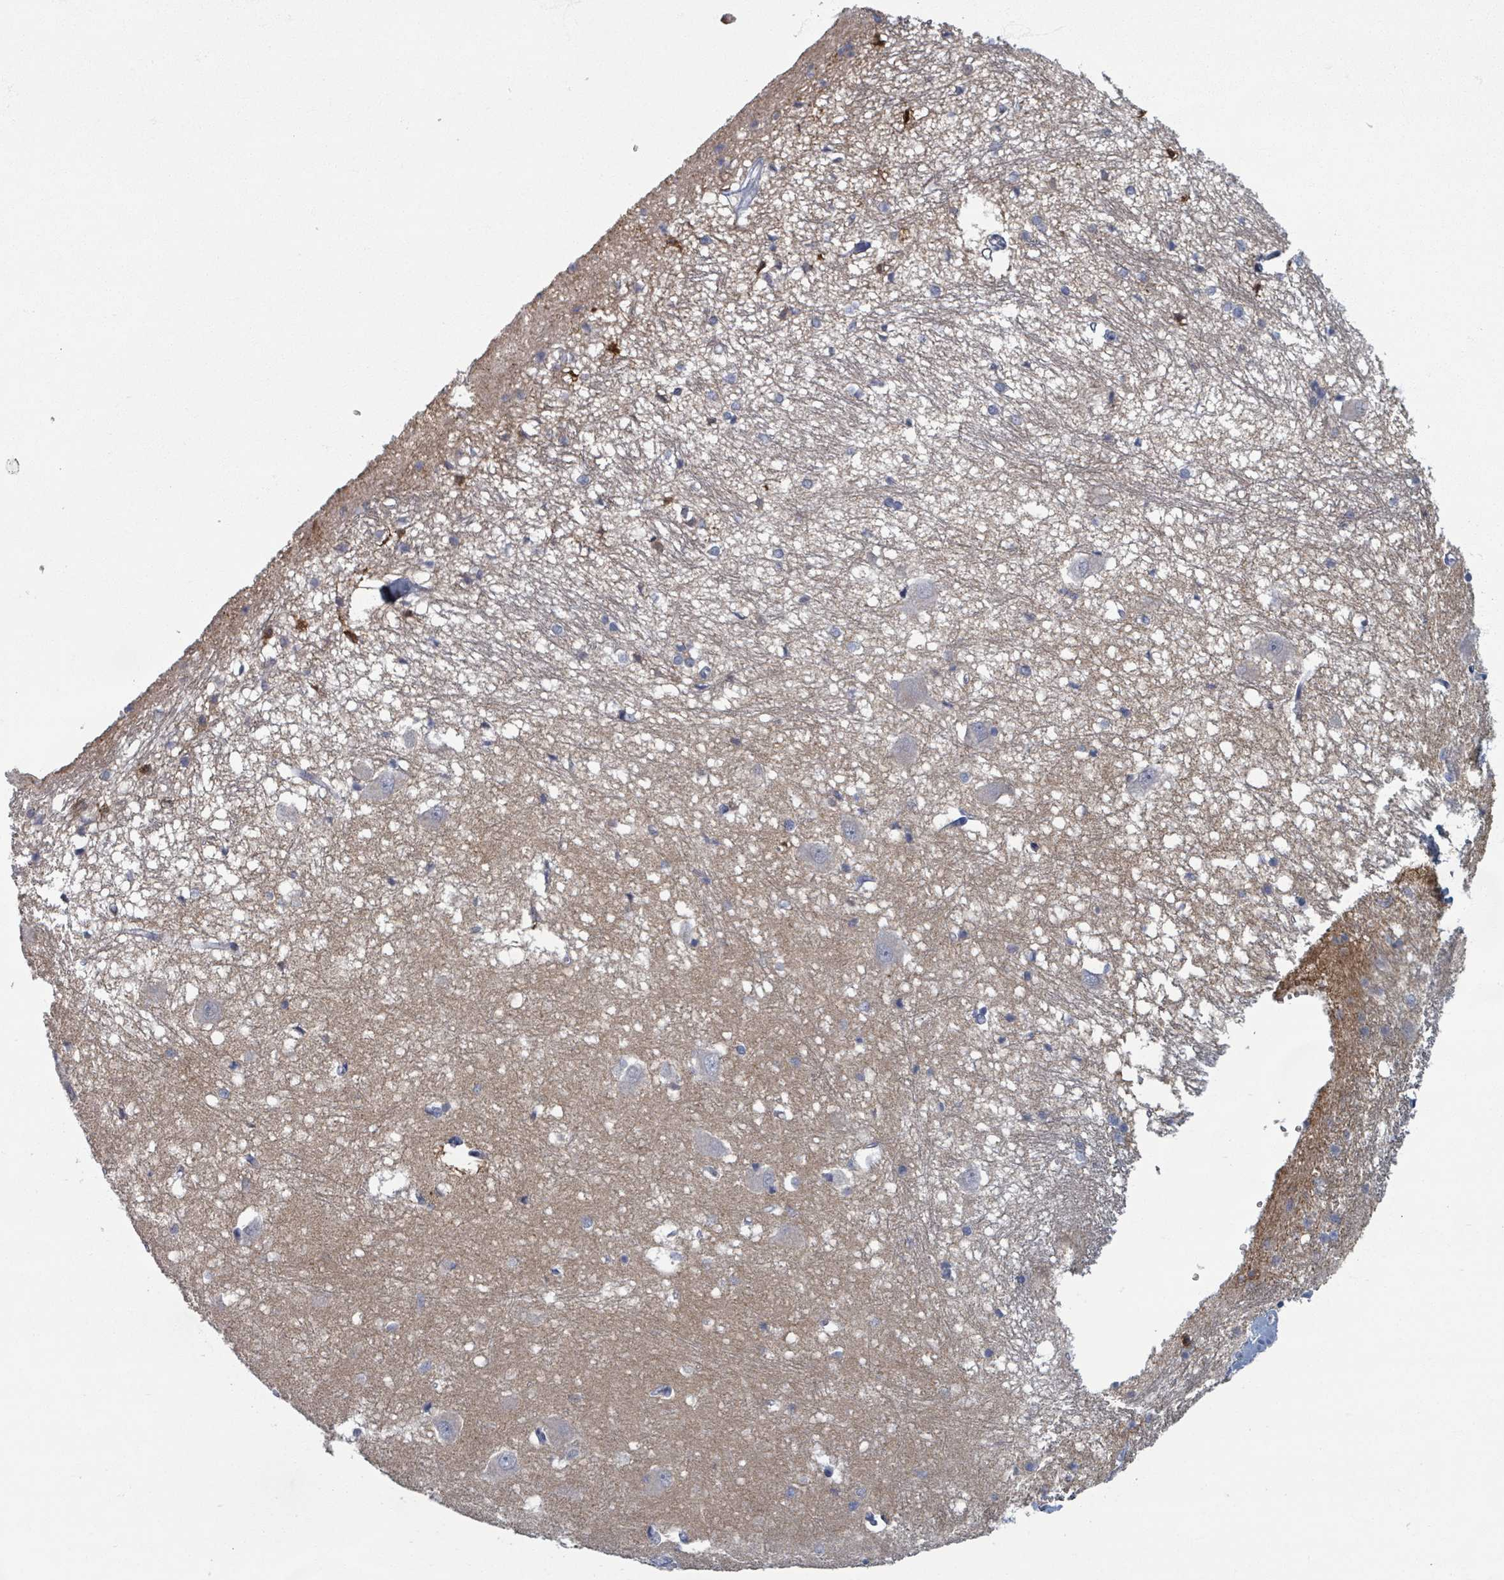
{"staining": {"intensity": "negative", "quantity": "none", "location": "none"}, "tissue": "caudate", "cell_type": "Glial cells", "image_type": "normal", "snomed": [{"axis": "morphology", "description": "Normal tissue, NOS"}, {"axis": "topography", "description": "Lateral ventricle wall"}], "caption": "Immunohistochemical staining of normal human caudate demonstrates no significant expression in glial cells.", "gene": "TAS2R1", "patient": {"sex": "male", "age": 37}}